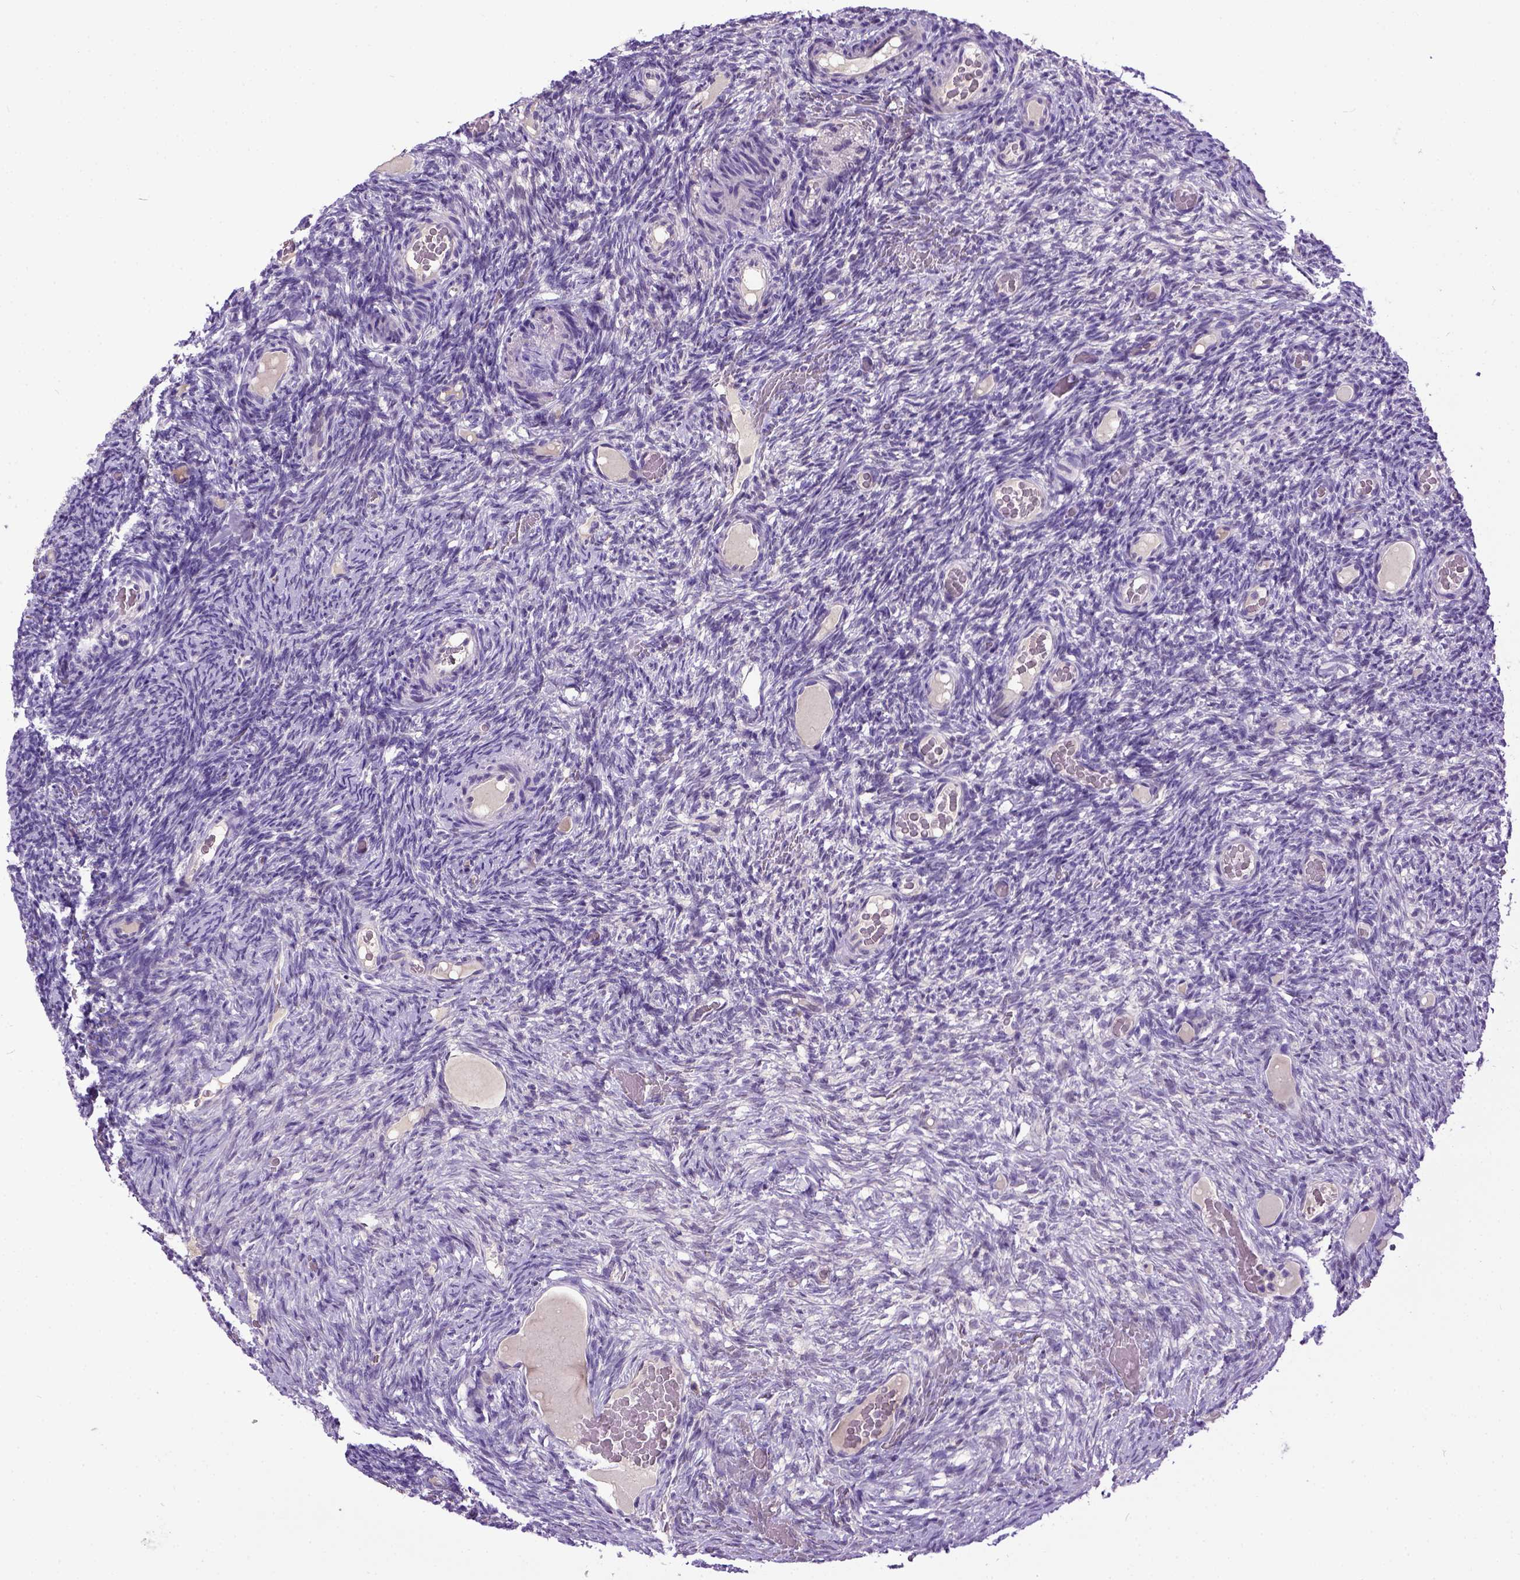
{"staining": {"intensity": "weak", "quantity": ">75%", "location": "cytoplasmic/membranous"}, "tissue": "ovary", "cell_type": "Follicle cells", "image_type": "normal", "snomed": [{"axis": "morphology", "description": "Normal tissue, NOS"}, {"axis": "topography", "description": "Ovary"}], "caption": "IHC of benign human ovary reveals low levels of weak cytoplasmic/membranous positivity in approximately >75% of follicle cells. Nuclei are stained in blue.", "gene": "NEK5", "patient": {"sex": "female", "age": 34}}